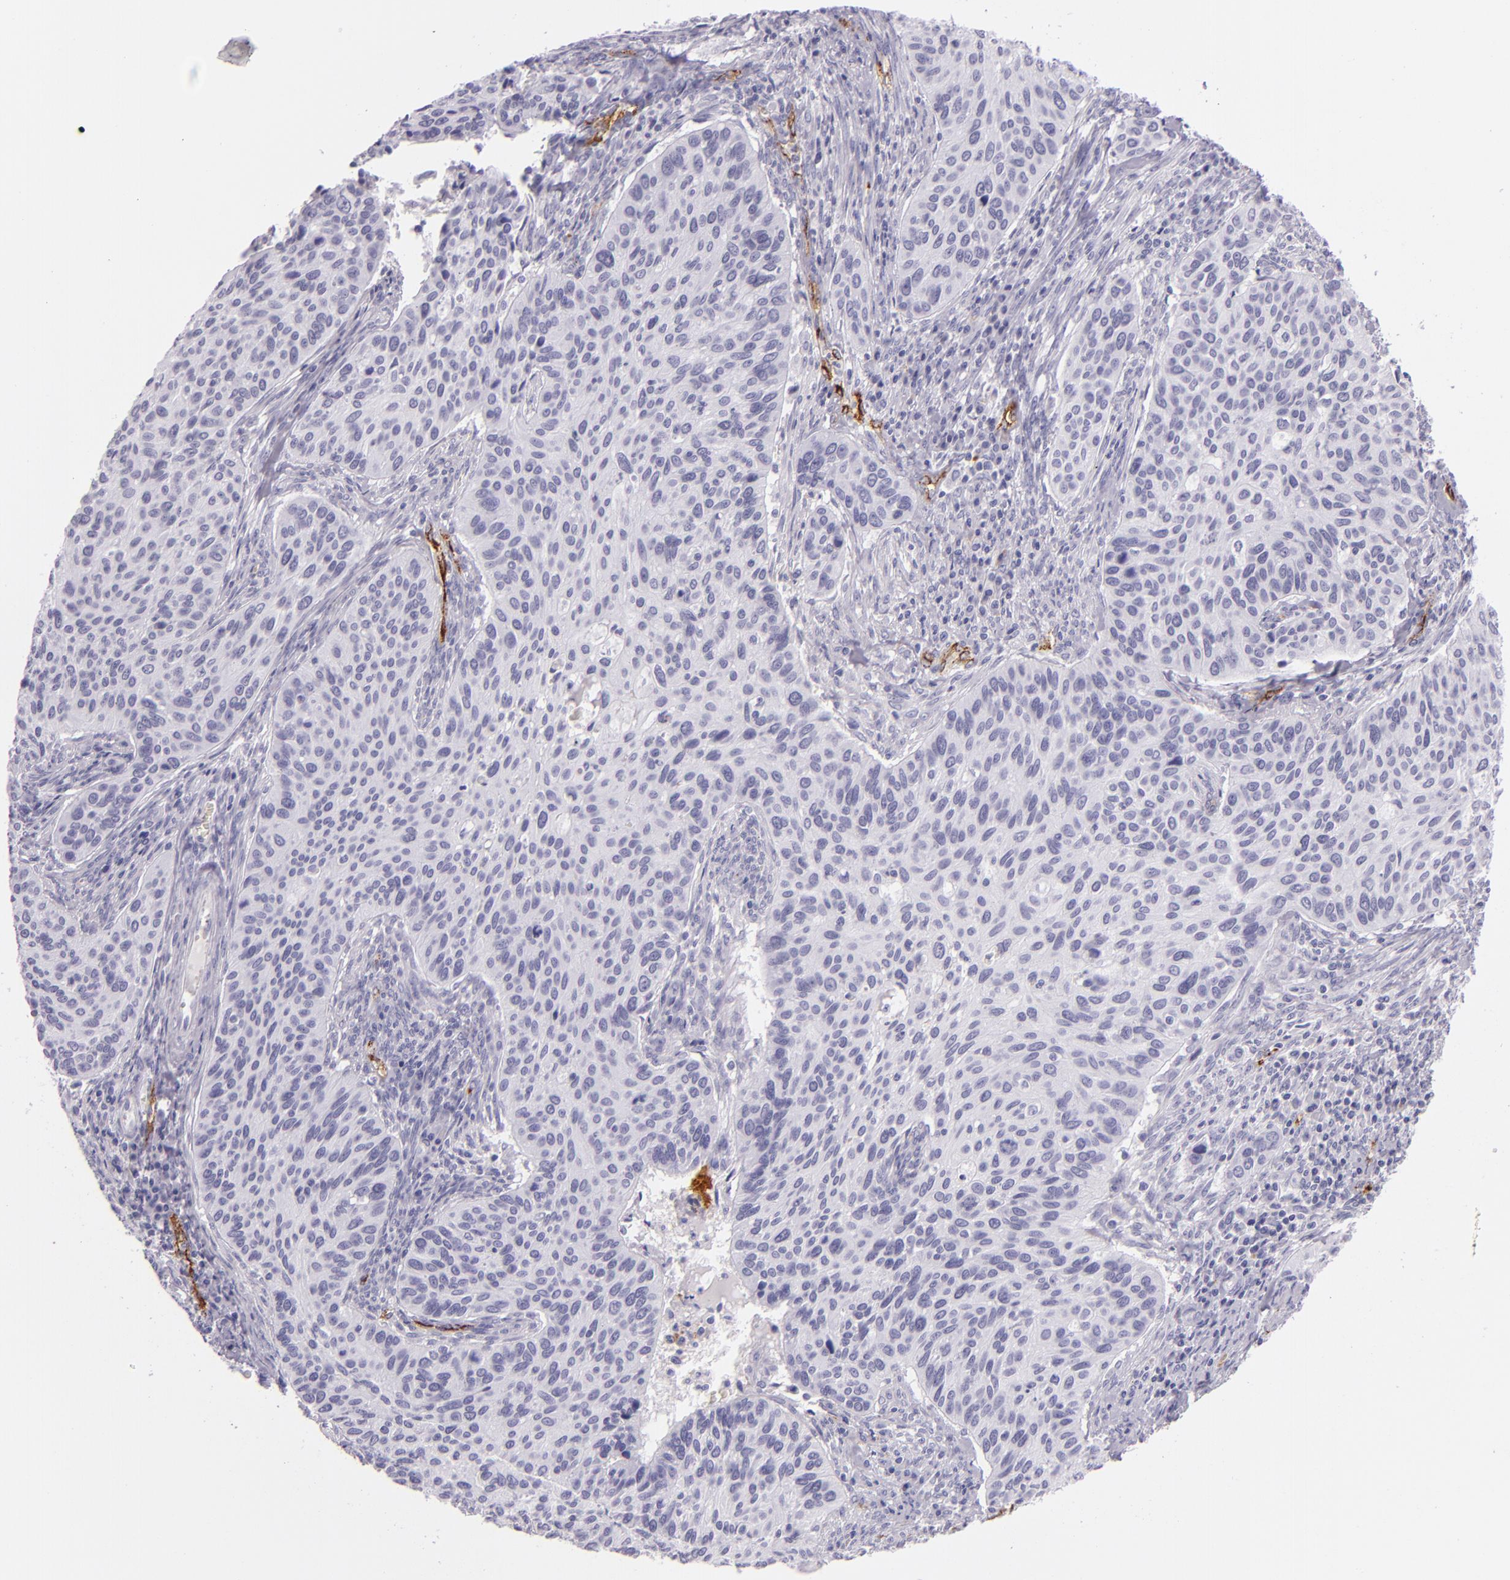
{"staining": {"intensity": "negative", "quantity": "none", "location": "none"}, "tissue": "cervical cancer", "cell_type": "Tumor cells", "image_type": "cancer", "snomed": [{"axis": "morphology", "description": "Adenocarcinoma, NOS"}, {"axis": "topography", "description": "Cervix"}], "caption": "Micrograph shows no protein positivity in tumor cells of cervical adenocarcinoma tissue. (Brightfield microscopy of DAB immunohistochemistry at high magnification).", "gene": "SELP", "patient": {"sex": "female", "age": 29}}